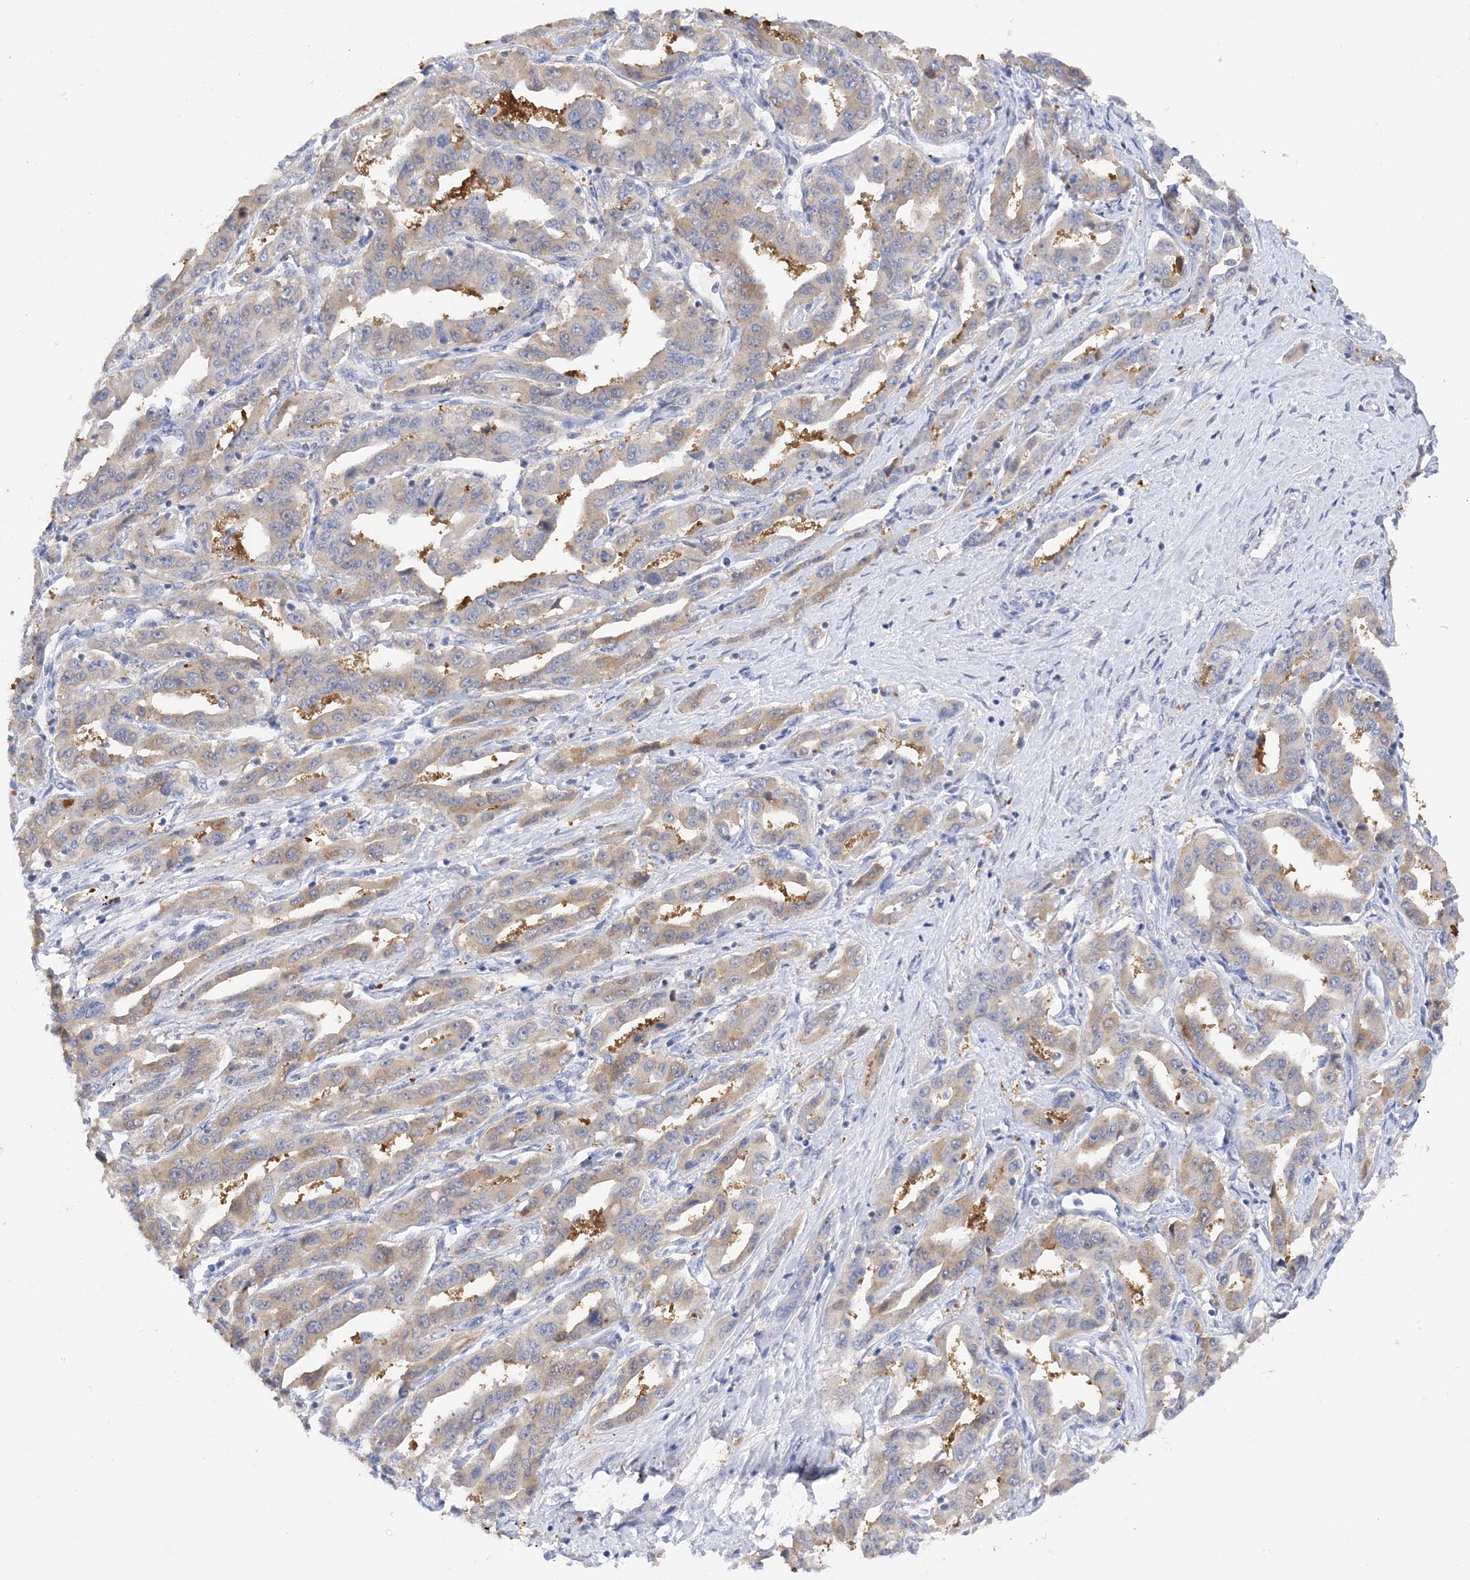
{"staining": {"intensity": "weak", "quantity": "<25%", "location": "cytoplasmic/membranous"}, "tissue": "liver cancer", "cell_type": "Tumor cells", "image_type": "cancer", "snomed": [{"axis": "morphology", "description": "Cholangiocarcinoma"}, {"axis": "topography", "description": "Liver"}], "caption": "IHC micrograph of human liver cholangiocarcinoma stained for a protein (brown), which reveals no positivity in tumor cells.", "gene": "ARV1", "patient": {"sex": "male", "age": 59}}